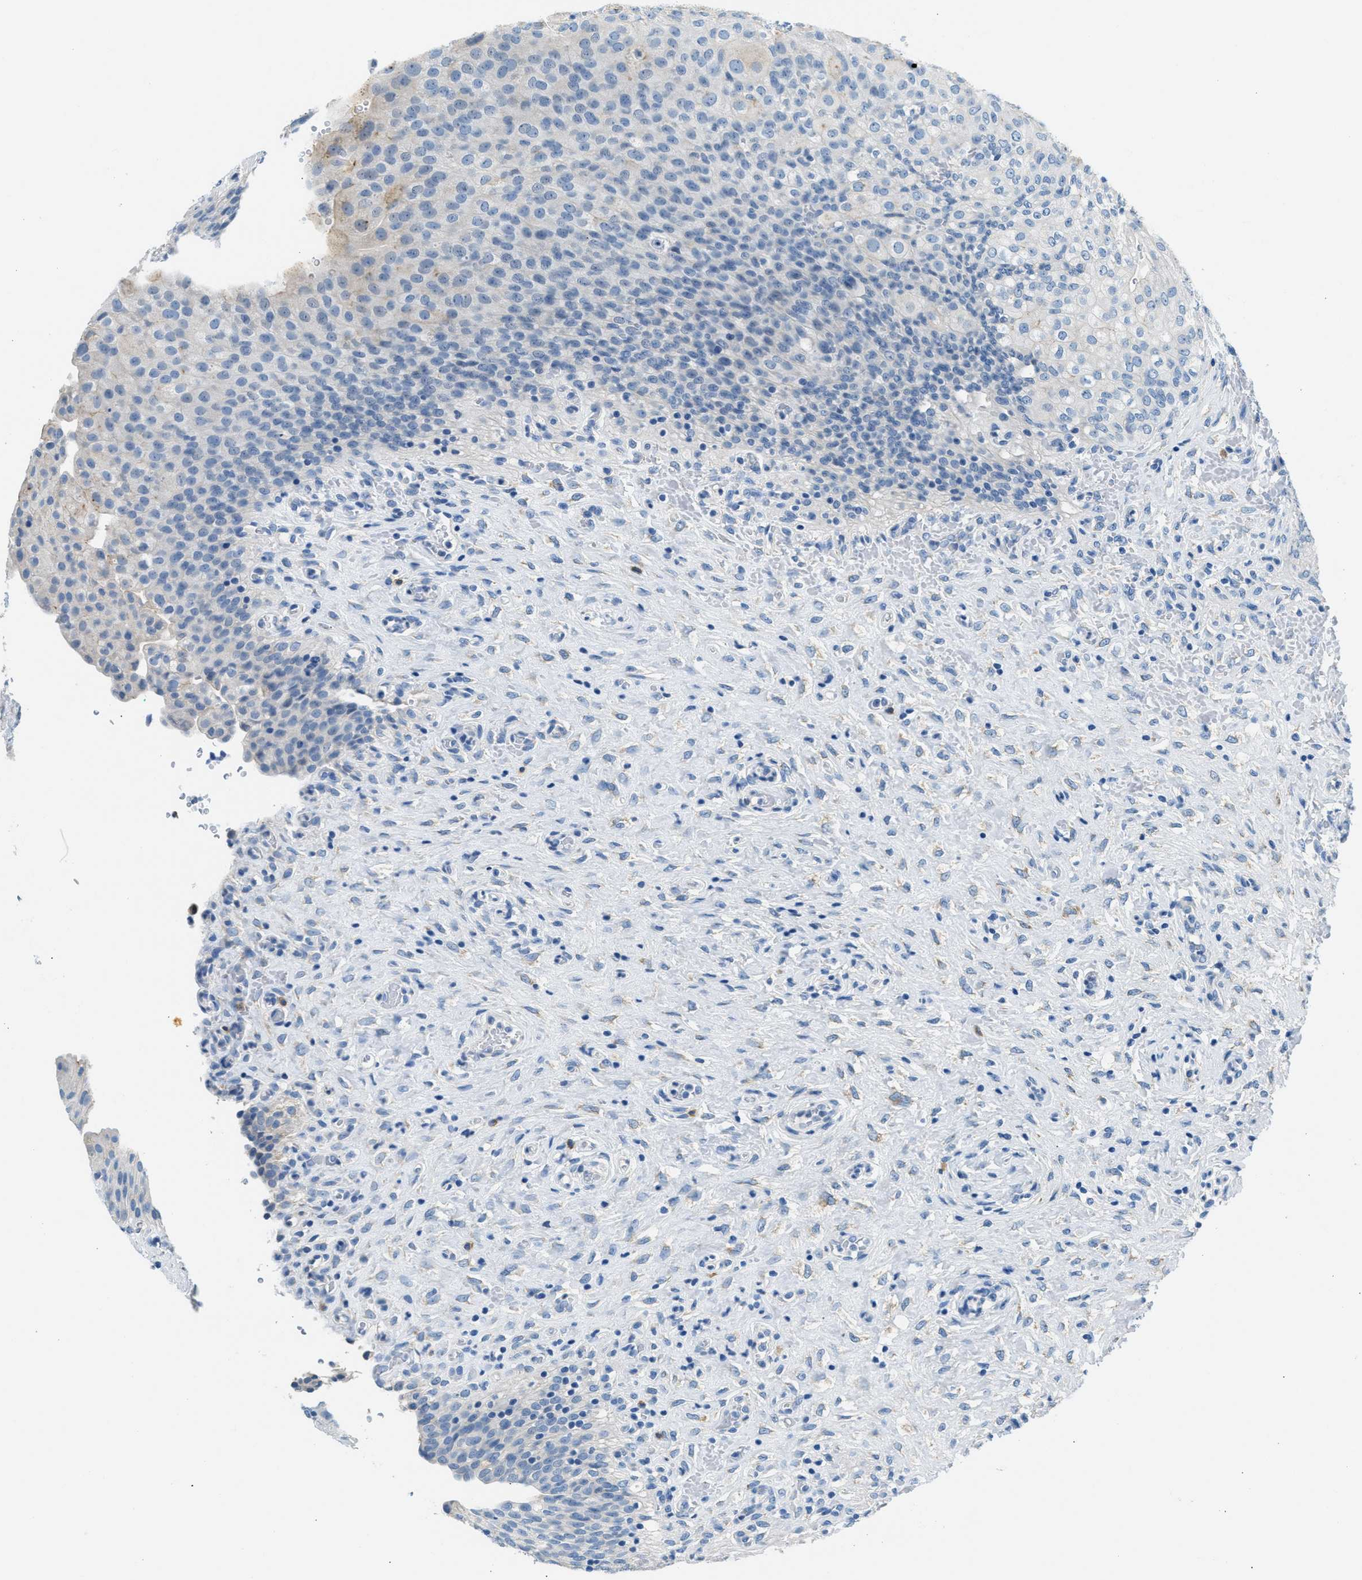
{"staining": {"intensity": "negative", "quantity": "none", "location": "none"}, "tissue": "urinary bladder", "cell_type": "Urothelial cells", "image_type": "normal", "snomed": [{"axis": "morphology", "description": "Urothelial carcinoma, High grade"}, {"axis": "topography", "description": "Urinary bladder"}], "caption": "Immunohistochemistry image of benign urinary bladder stained for a protein (brown), which exhibits no positivity in urothelial cells. The staining was performed using DAB to visualize the protein expression in brown, while the nuclei were stained in blue with hematoxylin (Magnification: 20x).", "gene": "CLDN18", "patient": {"sex": "male", "age": 46}}